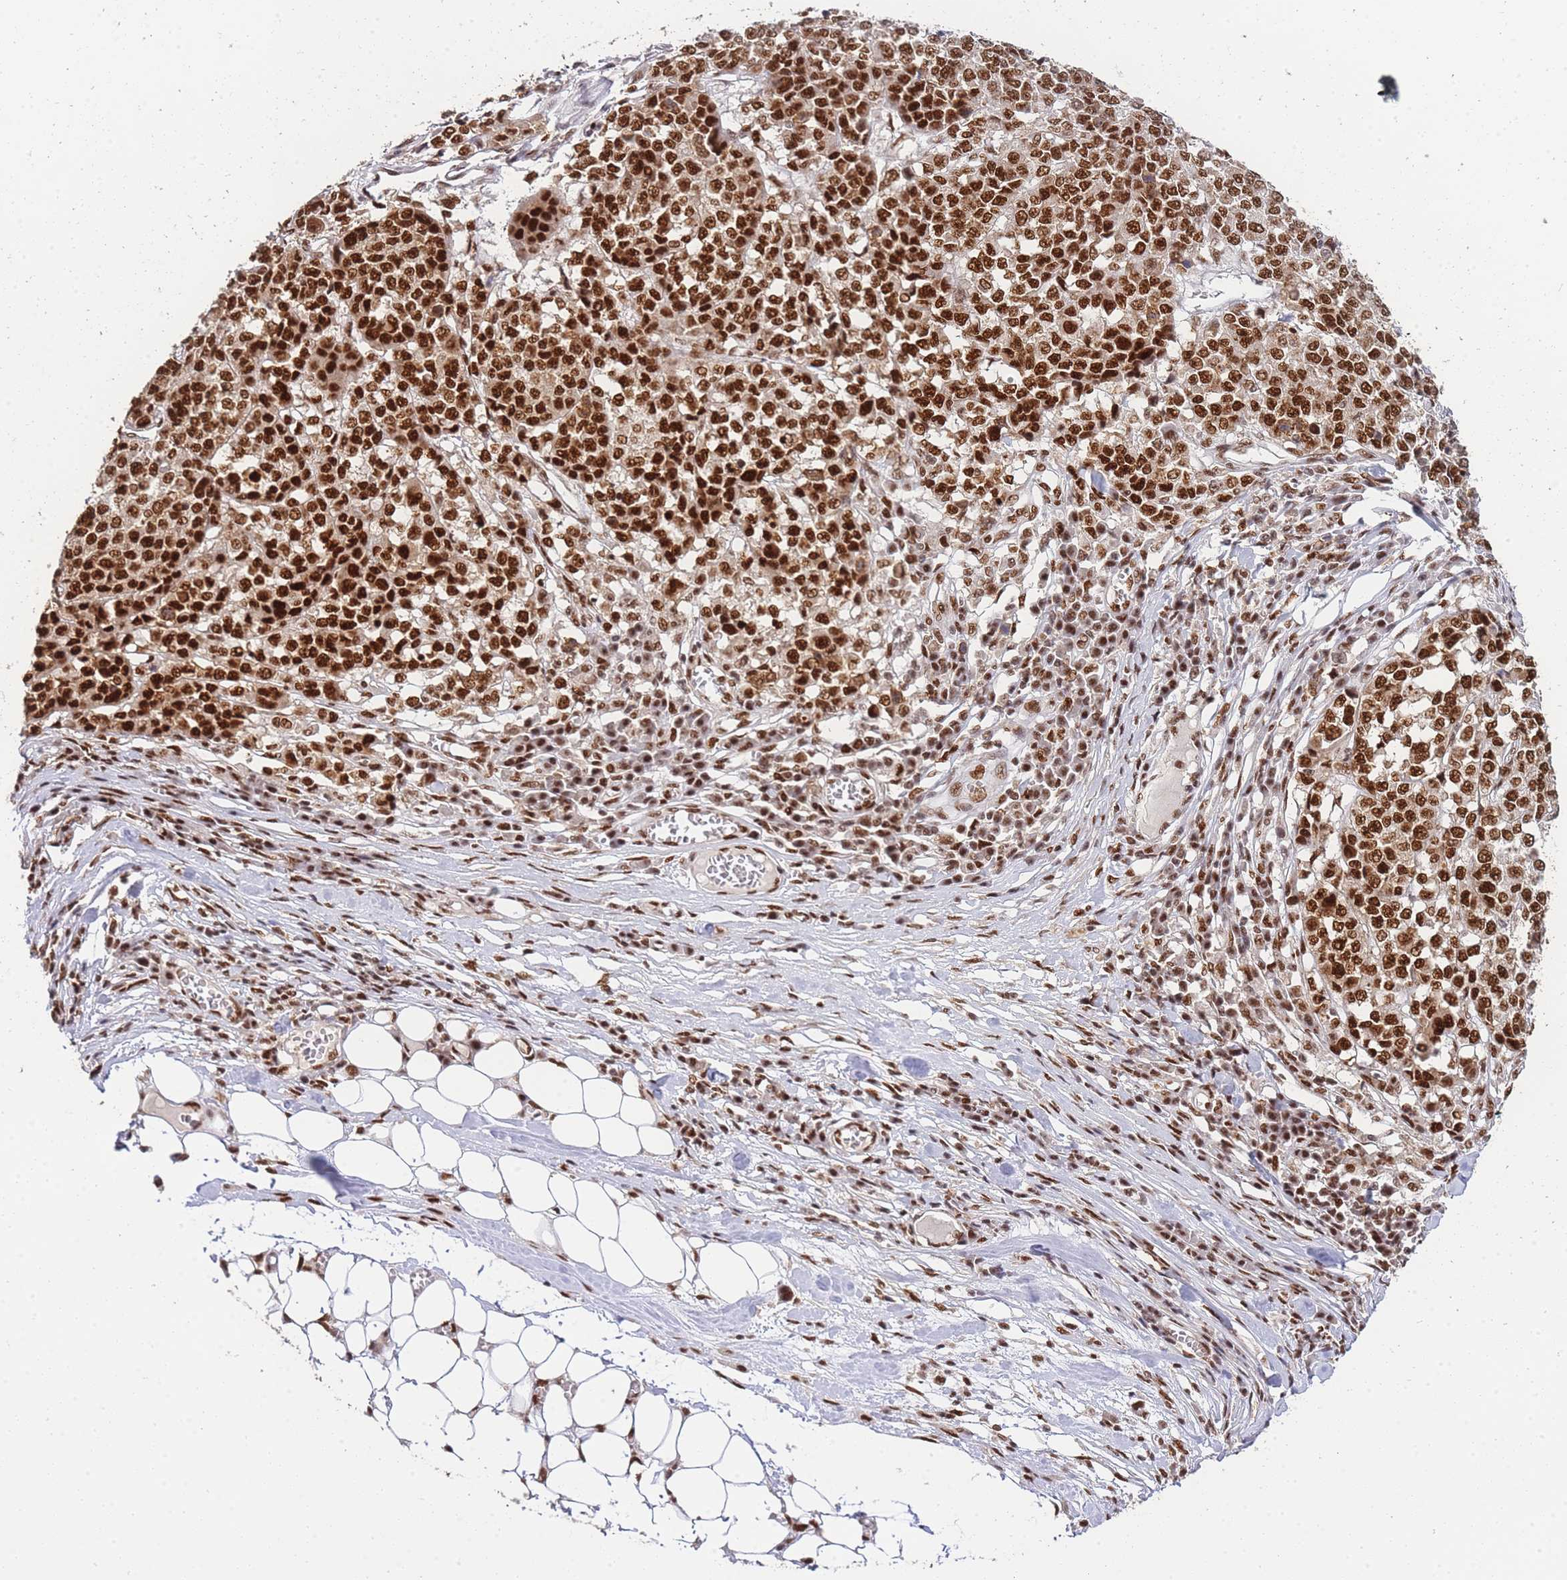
{"staining": {"intensity": "strong", "quantity": ">75%", "location": "nuclear"}, "tissue": "melanoma", "cell_type": "Tumor cells", "image_type": "cancer", "snomed": [{"axis": "morphology", "description": "Malignant melanoma, Metastatic site"}, {"axis": "topography", "description": "Lymph node"}], "caption": "A brown stain shows strong nuclear positivity of a protein in human melanoma tumor cells.", "gene": "PRKDC", "patient": {"sex": "male", "age": 44}}